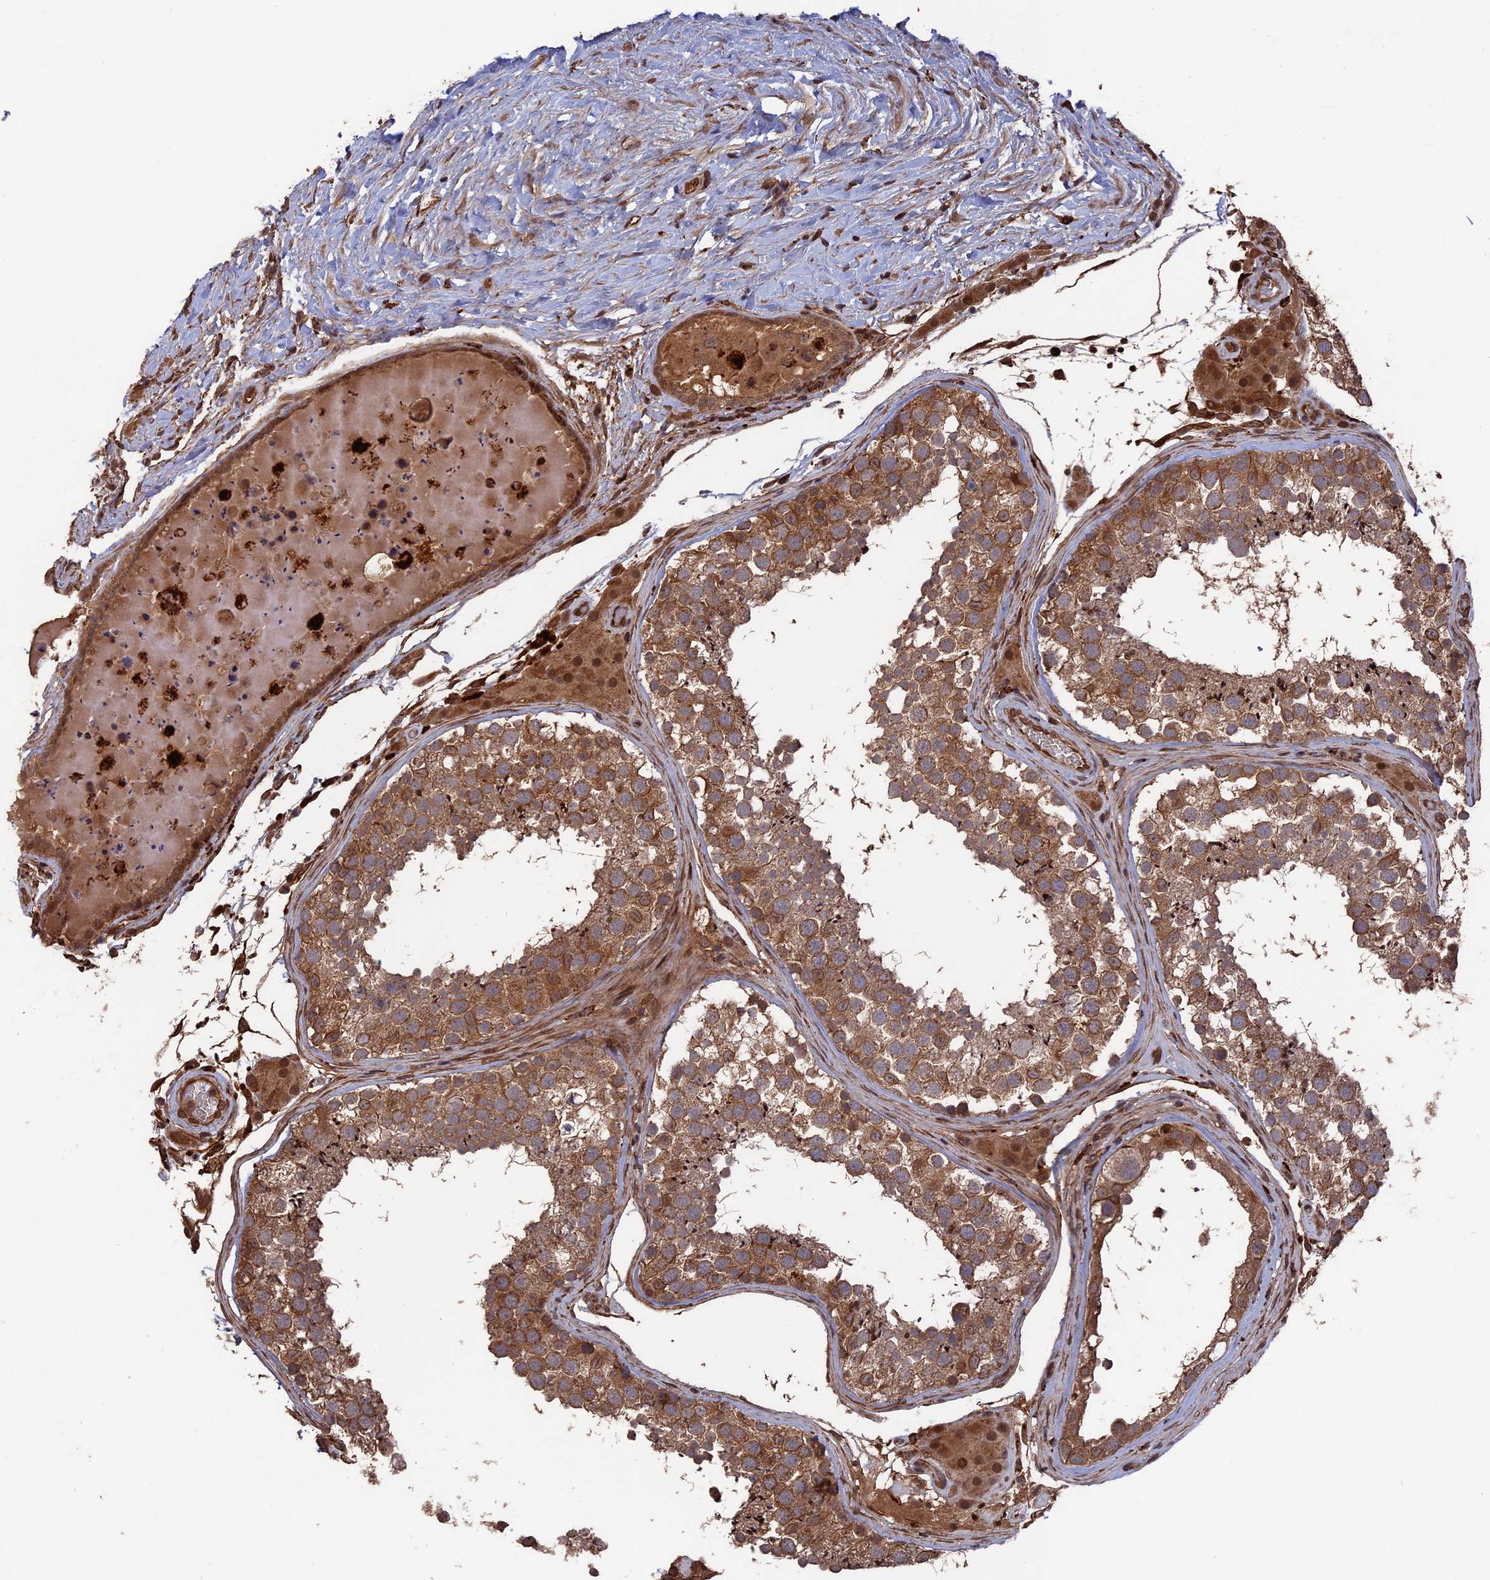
{"staining": {"intensity": "moderate", "quantity": ">75%", "location": "cytoplasmic/membranous"}, "tissue": "testis", "cell_type": "Cells in seminiferous ducts", "image_type": "normal", "snomed": [{"axis": "morphology", "description": "Normal tissue, NOS"}, {"axis": "topography", "description": "Testis"}], "caption": "High-power microscopy captured an immunohistochemistry (IHC) micrograph of benign testis, revealing moderate cytoplasmic/membranous positivity in approximately >75% of cells in seminiferous ducts.", "gene": "TELO2", "patient": {"sex": "male", "age": 46}}